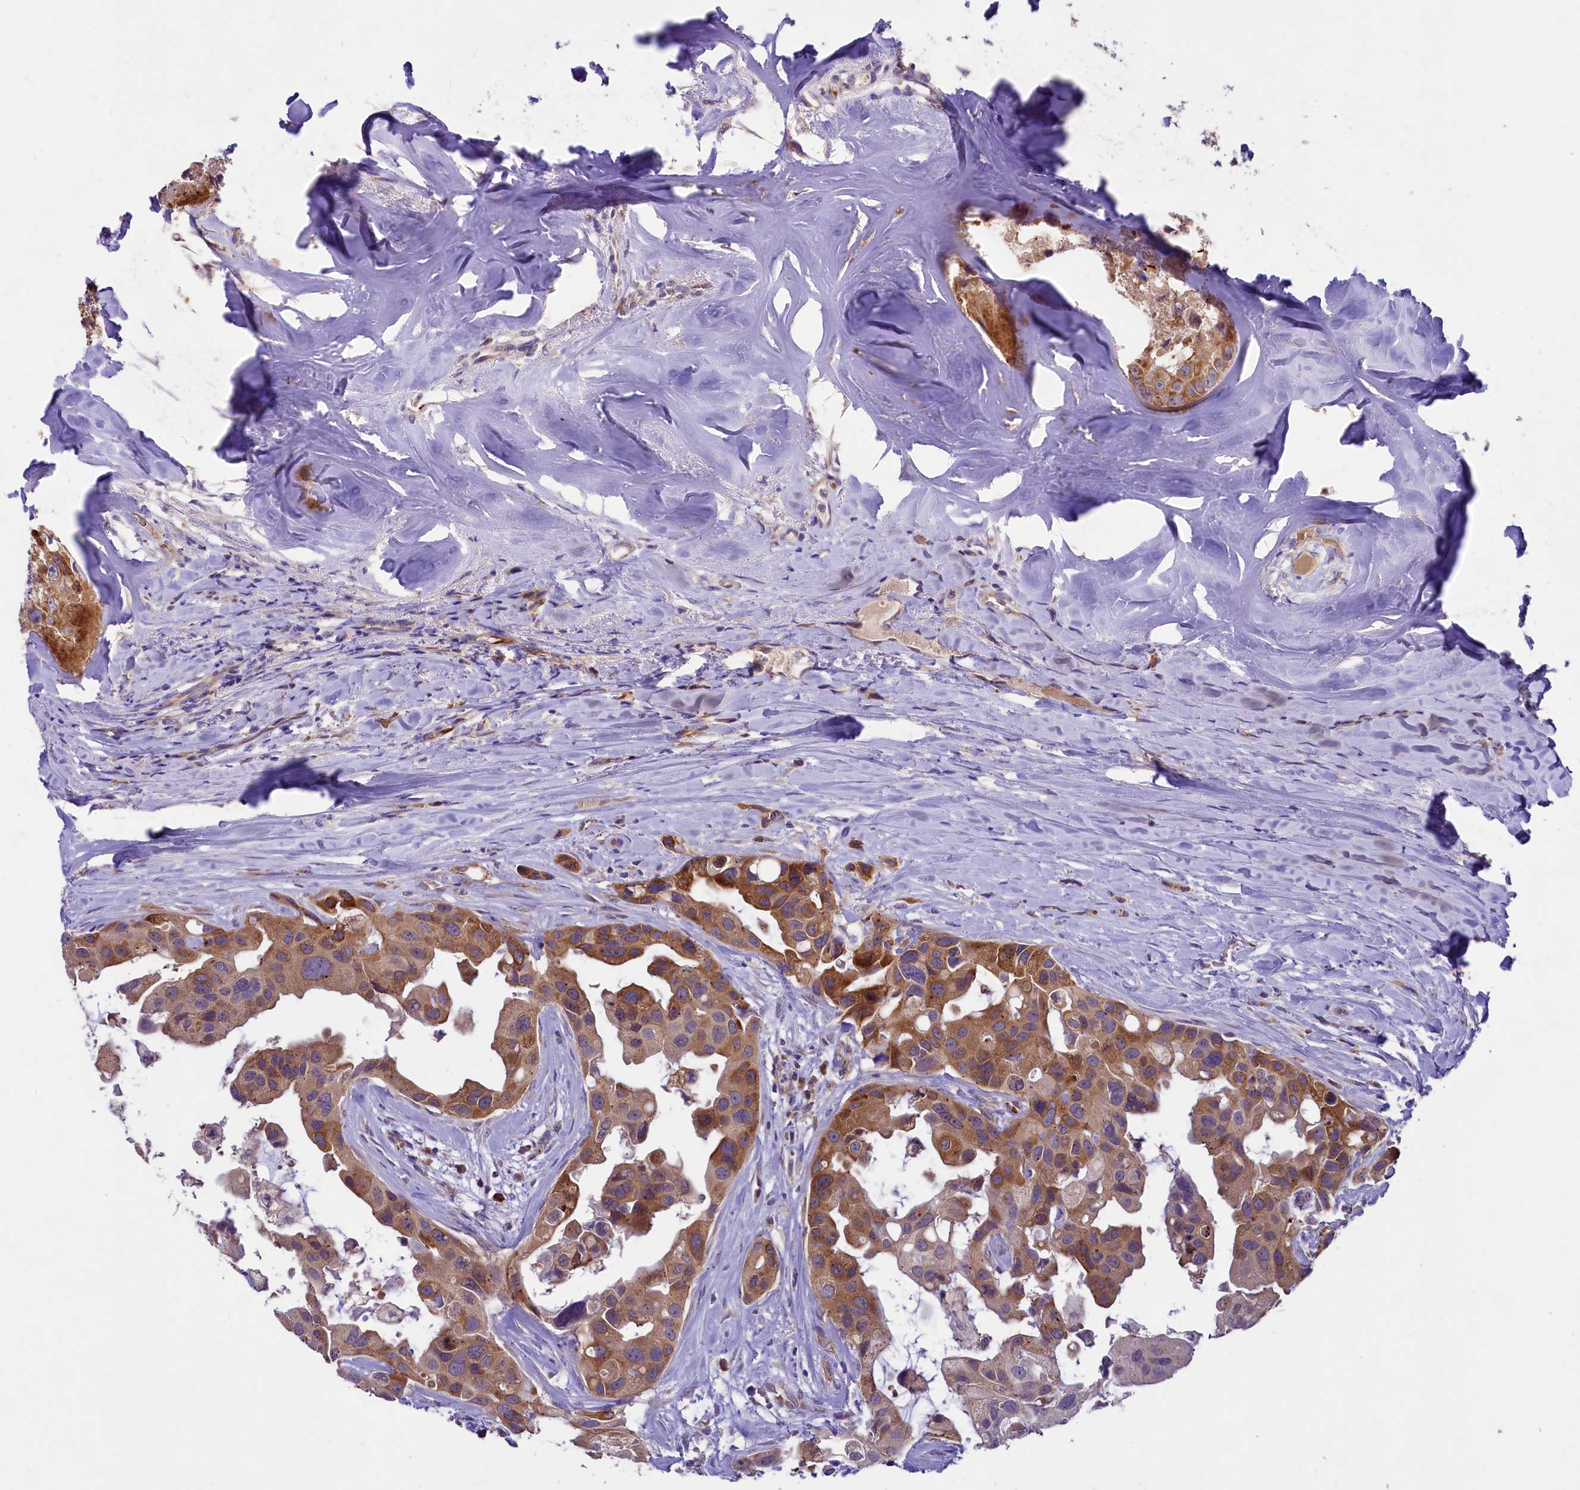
{"staining": {"intensity": "moderate", "quantity": ">75%", "location": "cytoplasmic/membranous"}, "tissue": "head and neck cancer", "cell_type": "Tumor cells", "image_type": "cancer", "snomed": [{"axis": "morphology", "description": "Adenocarcinoma, NOS"}, {"axis": "morphology", "description": "Adenocarcinoma, metastatic, NOS"}, {"axis": "topography", "description": "Head-Neck"}], "caption": "Immunohistochemical staining of human head and neck cancer (adenocarcinoma) displays medium levels of moderate cytoplasmic/membranous protein expression in about >75% of tumor cells. The protein is stained brown, and the nuclei are stained in blue (DAB IHC with brightfield microscopy, high magnification).", "gene": "LARP4", "patient": {"sex": "male", "age": 75}}